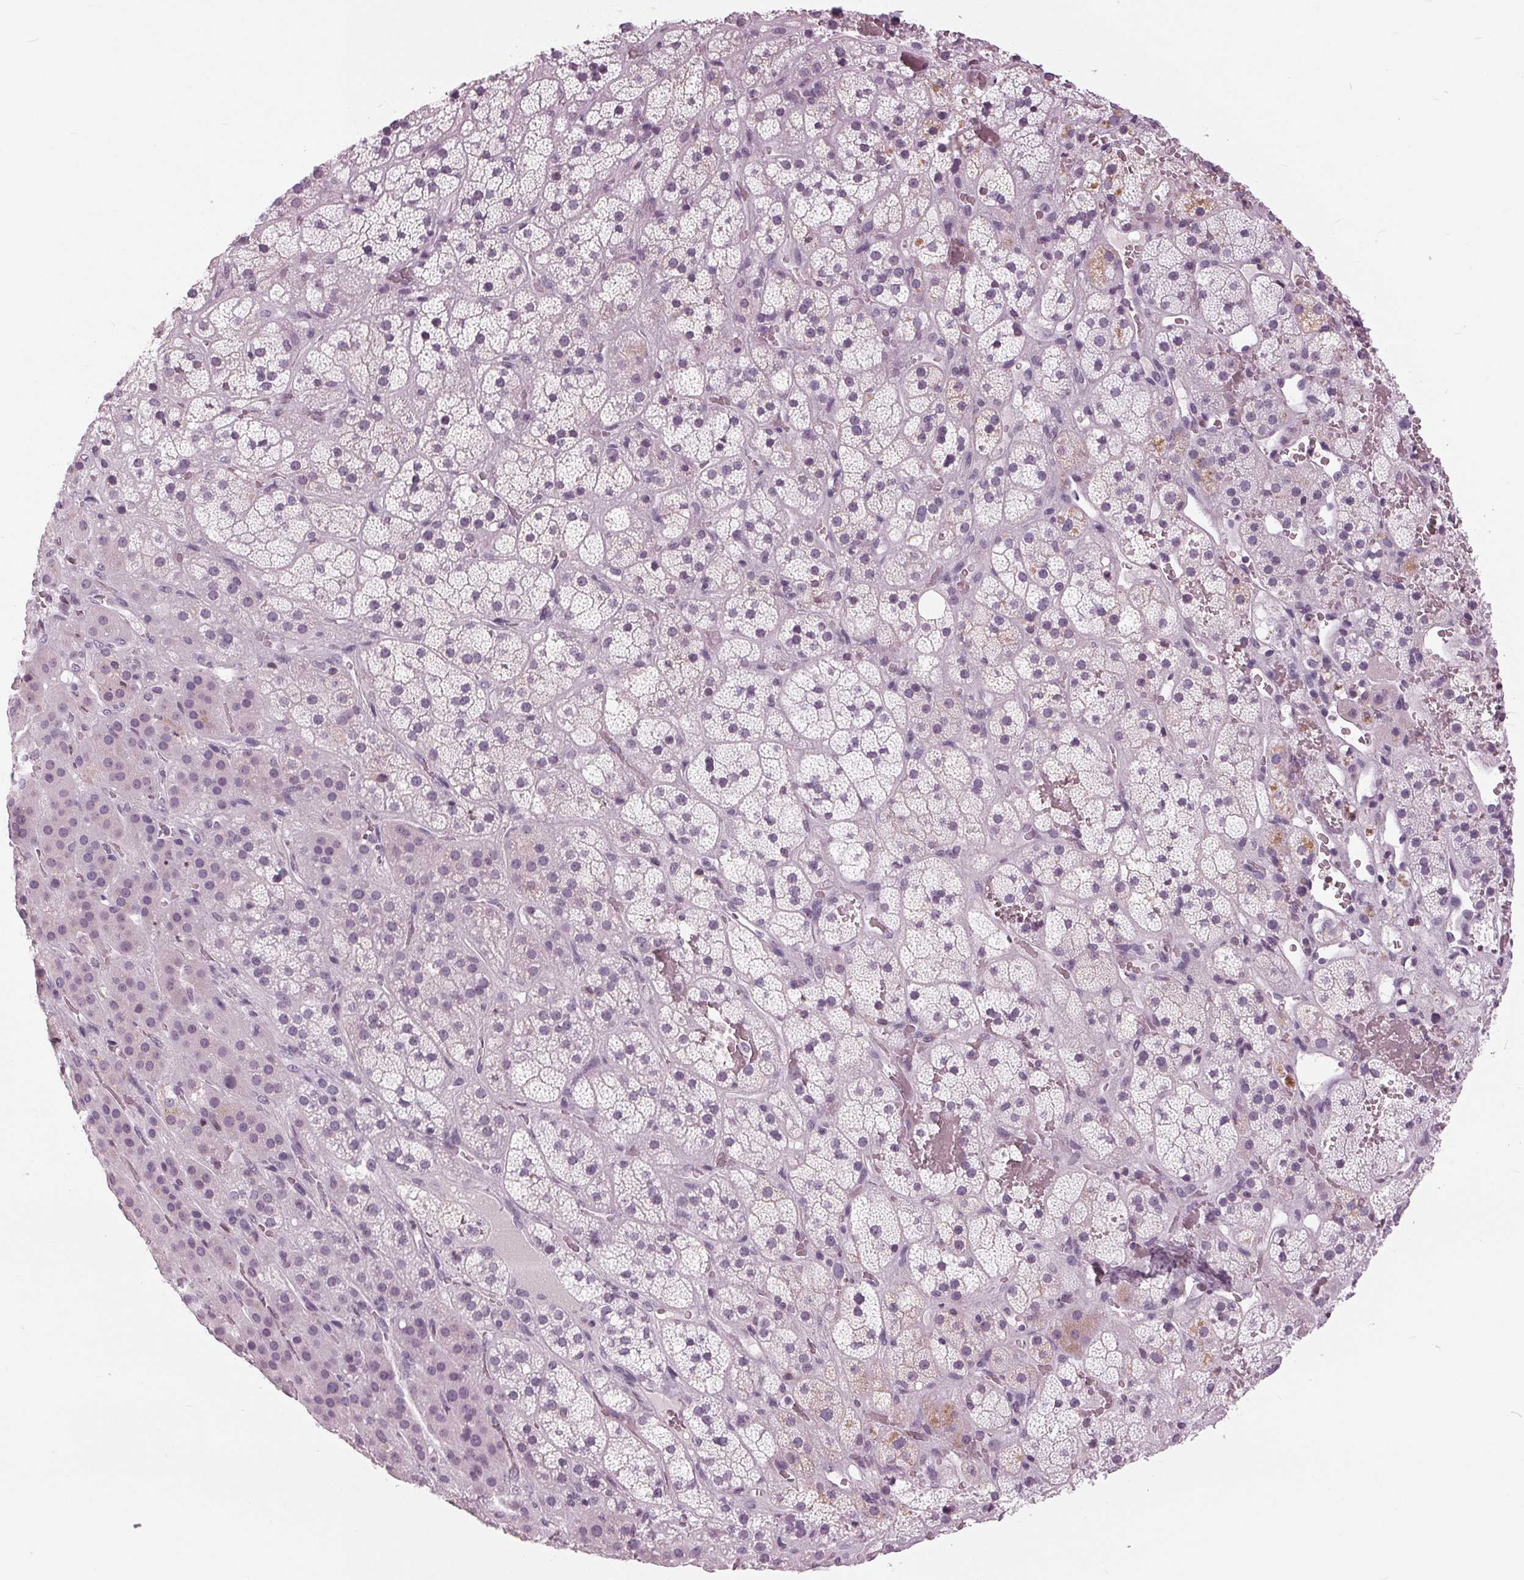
{"staining": {"intensity": "negative", "quantity": "none", "location": "none"}, "tissue": "adrenal gland", "cell_type": "Glandular cells", "image_type": "normal", "snomed": [{"axis": "morphology", "description": "Normal tissue, NOS"}, {"axis": "topography", "description": "Adrenal gland"}], "caption": "Immunohistochemistry (IHC) image of benign human adrenal gland stained for a protein (brown), which demonstrates no positivity in glandular cells.", "gene": "SLC9A4", "patient": {"sex": "male", "age": 57}}